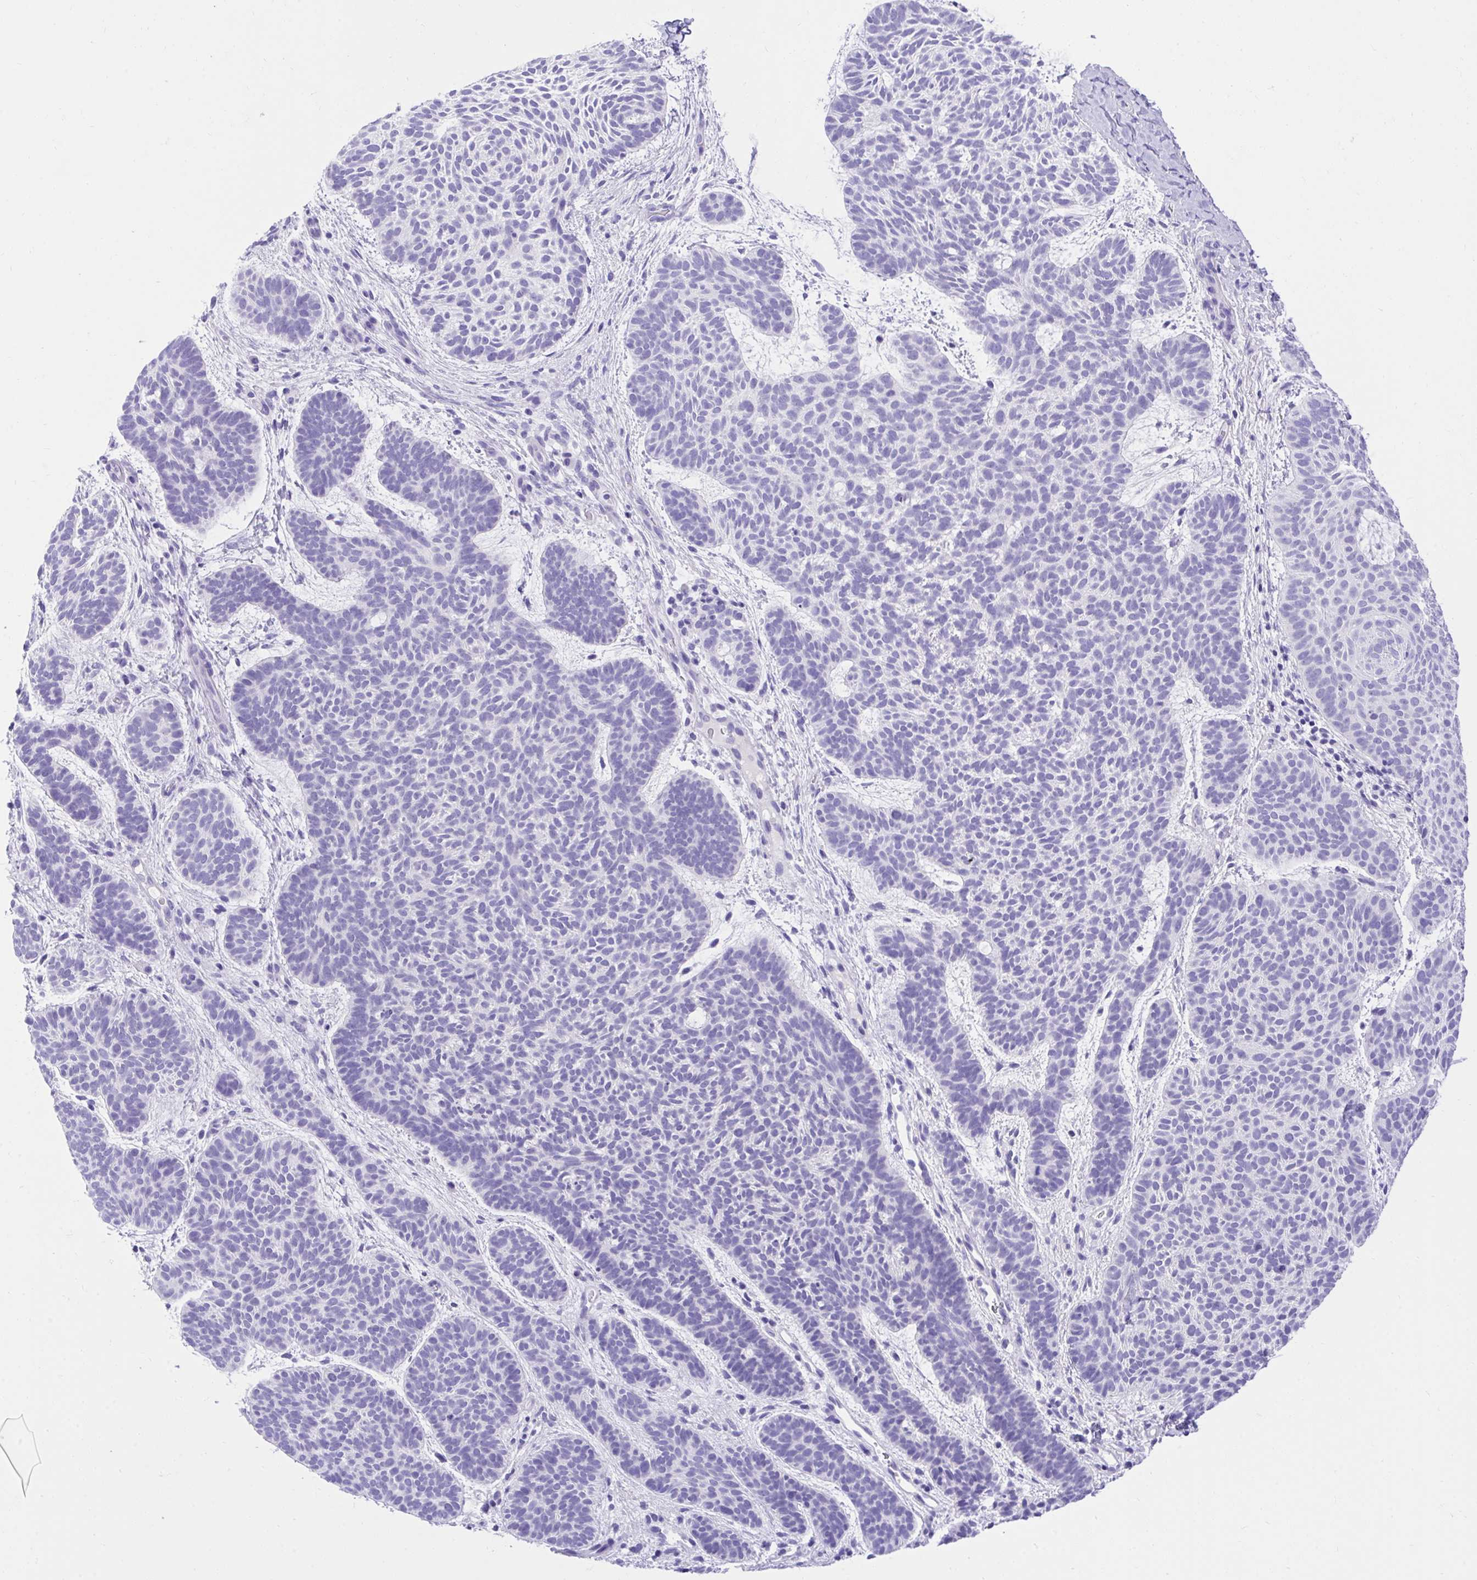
{"staining": {"intensity": "negative", "quantity": "none", "location": "none"}, "tissue": "skin cancer", "cell_type": "Tumor cells", "image_type": "cancer", "snomed": [{"axis": "morphology", "description": "Basal cell carcinoma"}, {"axis": "topography", "description": "Skin"}, {"axis": "topography", "description": "Skin of face"}], "caption": "IHC photomicrograph of basal cell carcinoma (skin) stained for a protein (brown), which demonstrates no expression in tumor cells.", "gene": "KCNN4", "patient": {"sex": "male", "age": 73}}